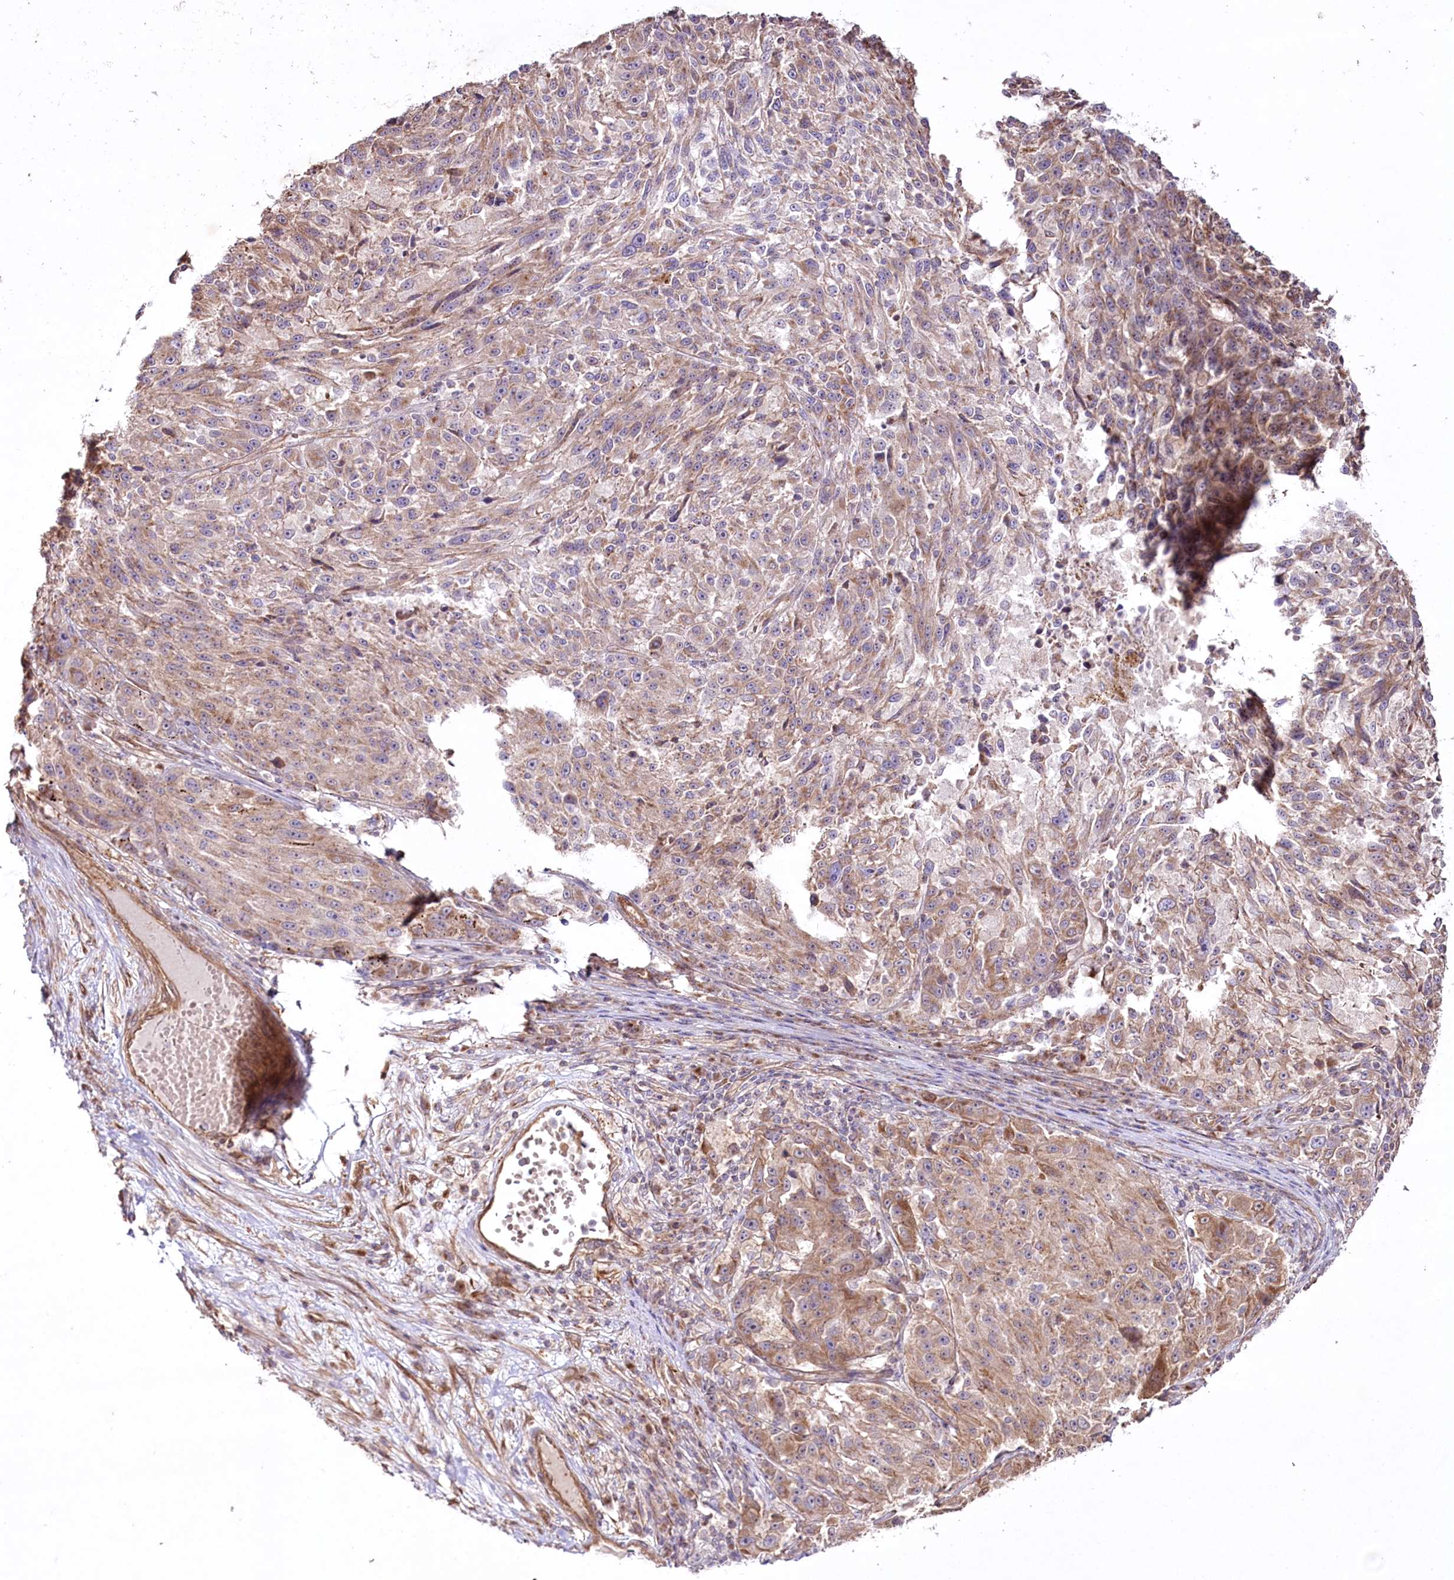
{"staining": {"intensity": "moderate", "quantity": ">75%", "location": "cytoplasmic/membranous"}, "tissue": "melanoma", "cell_type": "Tumor cells", "image_type": "cancer", "snomed": [{"axis": "morphology", "description": "Malignant melanoma, NOS"}, {"axis": "topography", "description": "Skin"}], "caption": "Melanoma stained for a protein demonstrates moderate cytoplasmic/membranous positivity in tumor cells.", "gene": "REXO2", "patient": {"sex": "male", "age": 53}}